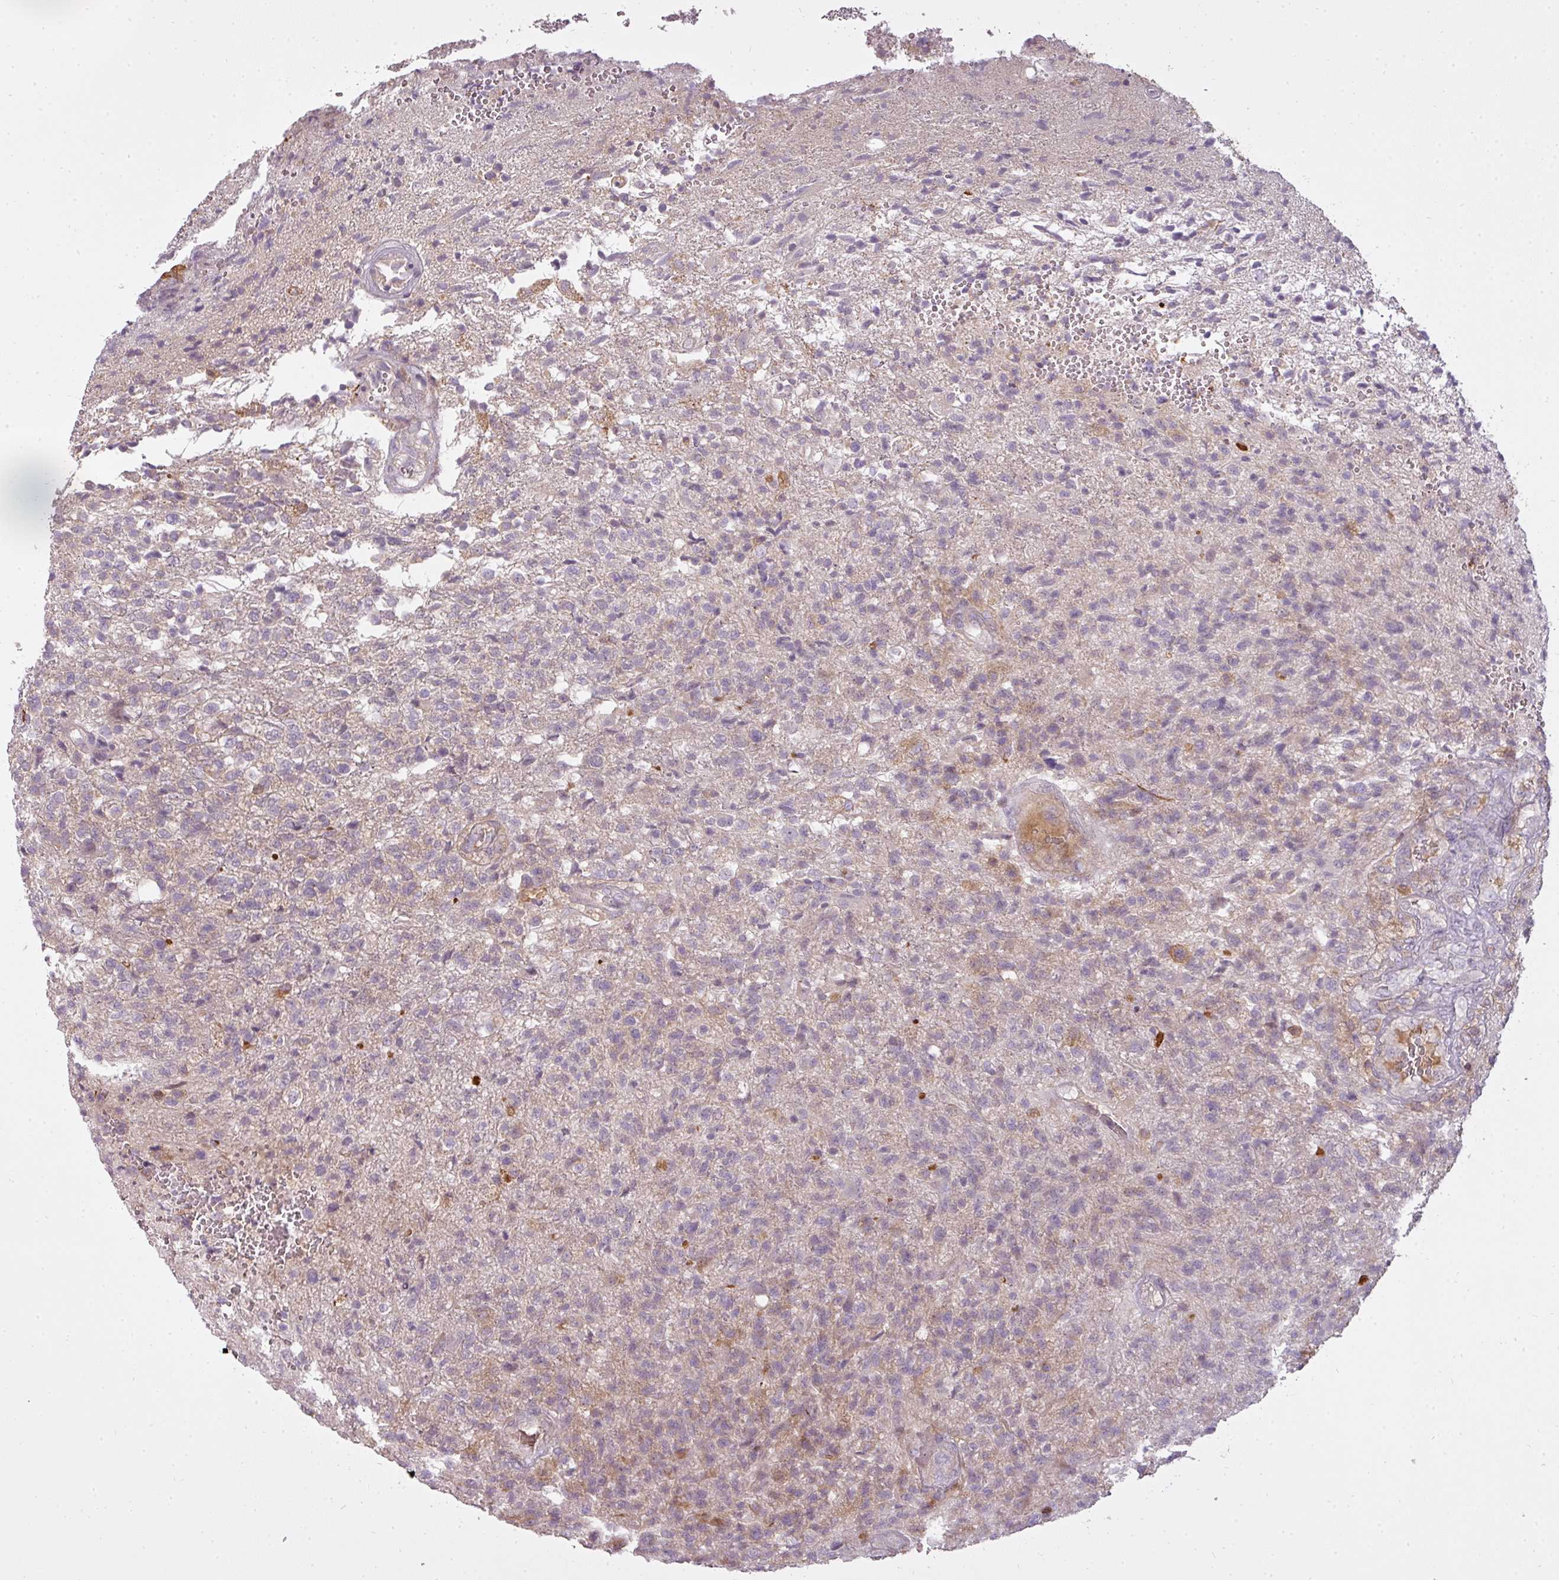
{"staining": {"intensity": "negative", "quantity": "none", "location": "none"}, "tissue": "glioma", "cell_type": "Tumor cells", "image_type": "cancer", "snomed": [{"axis": "morphology", "description": "Glioma, malignant, High grade"}, {"axis": "topography", "description": "Brain"}], "caption": "A histopathology image of human glioma is negative for staining in tumor cells.", "gene": "STK4", "patient": {"sex": "male", "age": 56}}